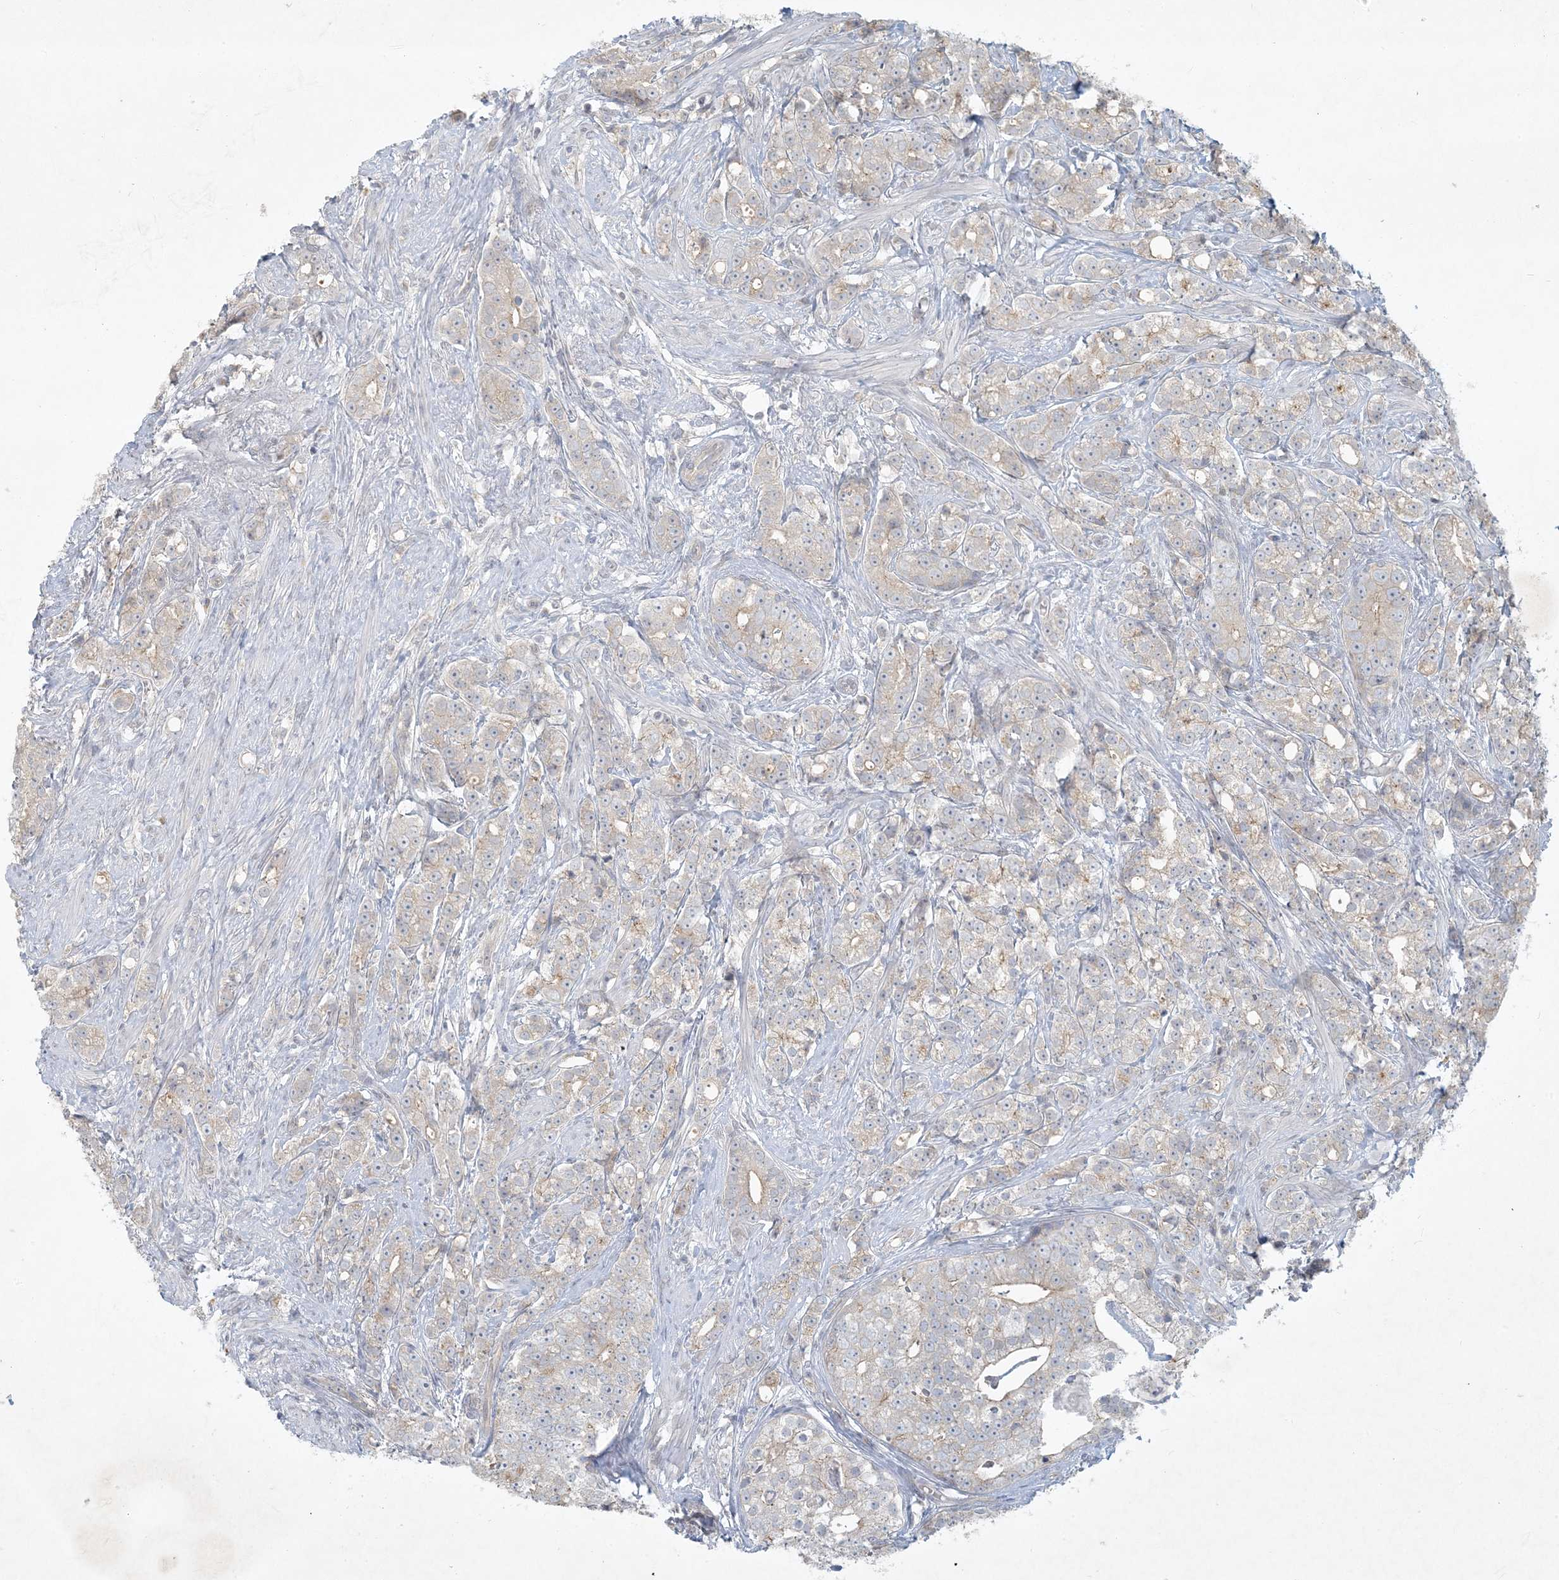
{"staining": {"intensity": "weak", "quantity": "<25%", "location": "cytoplasmic/membranous"}, "tissue": "prostate cancer", "cell_type": "Tumor cells", "image_type": "cancer", "snomed": [{"axis": "morphology", "description": "Adenocarcinoma, High grade"}, {"axis": "topography", "description": "Prostate"}], "caption": "This is an immunohistochemistry image of high-grade adenocarcinoma (prostate). There is no staining in tumor cells.", "gene": "BCORL1", "patient": {"sex": "male", "age": 69}}